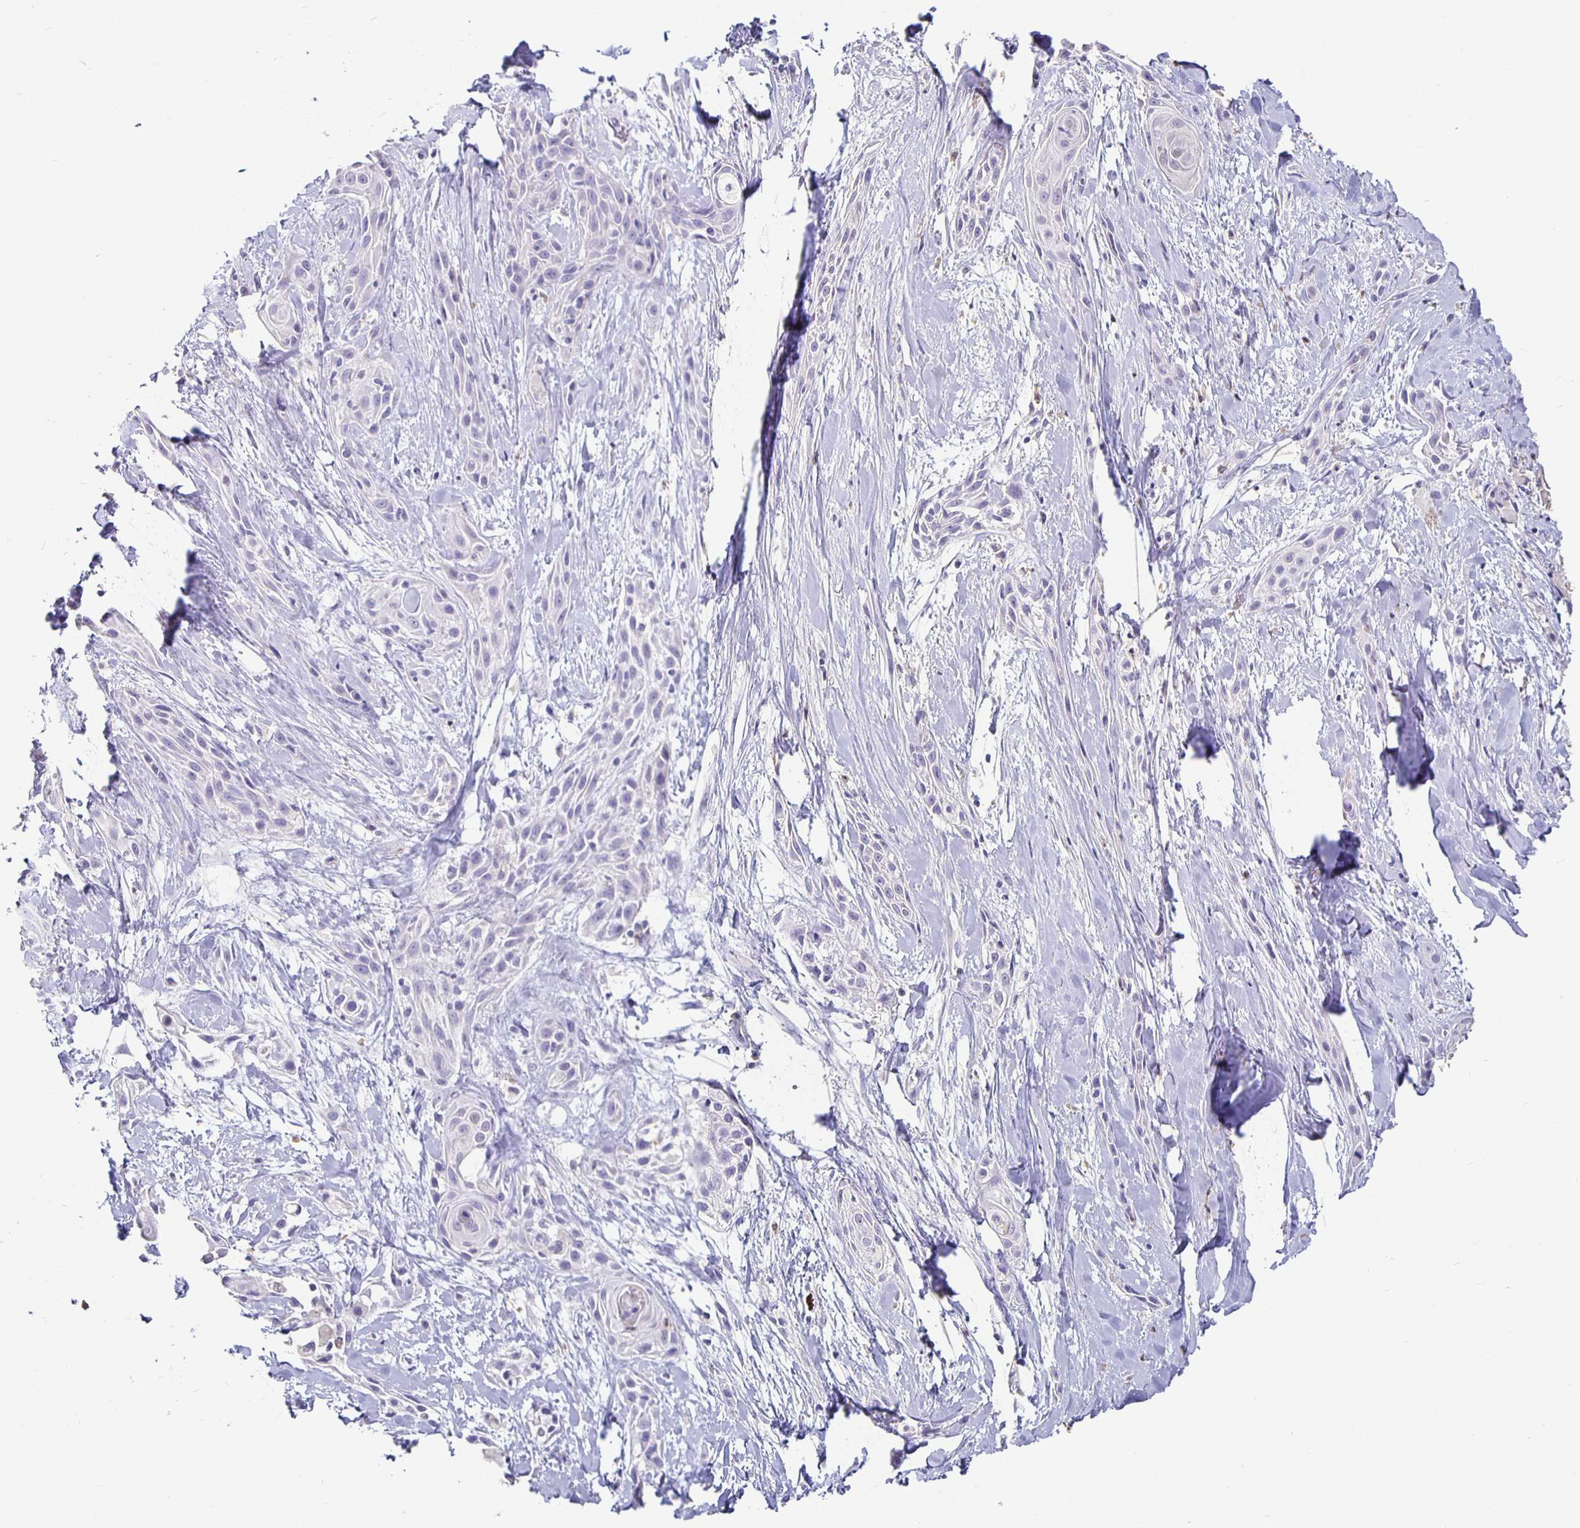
{"staining": {"intensity": "negative", "quantity": "none", "location": "none"}, "tissue": "skin cancer", "cell_type": "Tumor cells", "image_type": "cancer", "snomed": [{"axis": "morphology", "description": "Squamous cell carcinoma, NOS"}, {"axis": "topography", "description": "Skin"}, {"axis": "topography", "description": "Anal"}], "caption": "Immunohistochemistry (IHC) micrograph of skin cancer stained for a protein (brown), which reveals no expression in tumor cells.", "gene": "GPX4", "patient": {"sex": "male", "age": 64}}